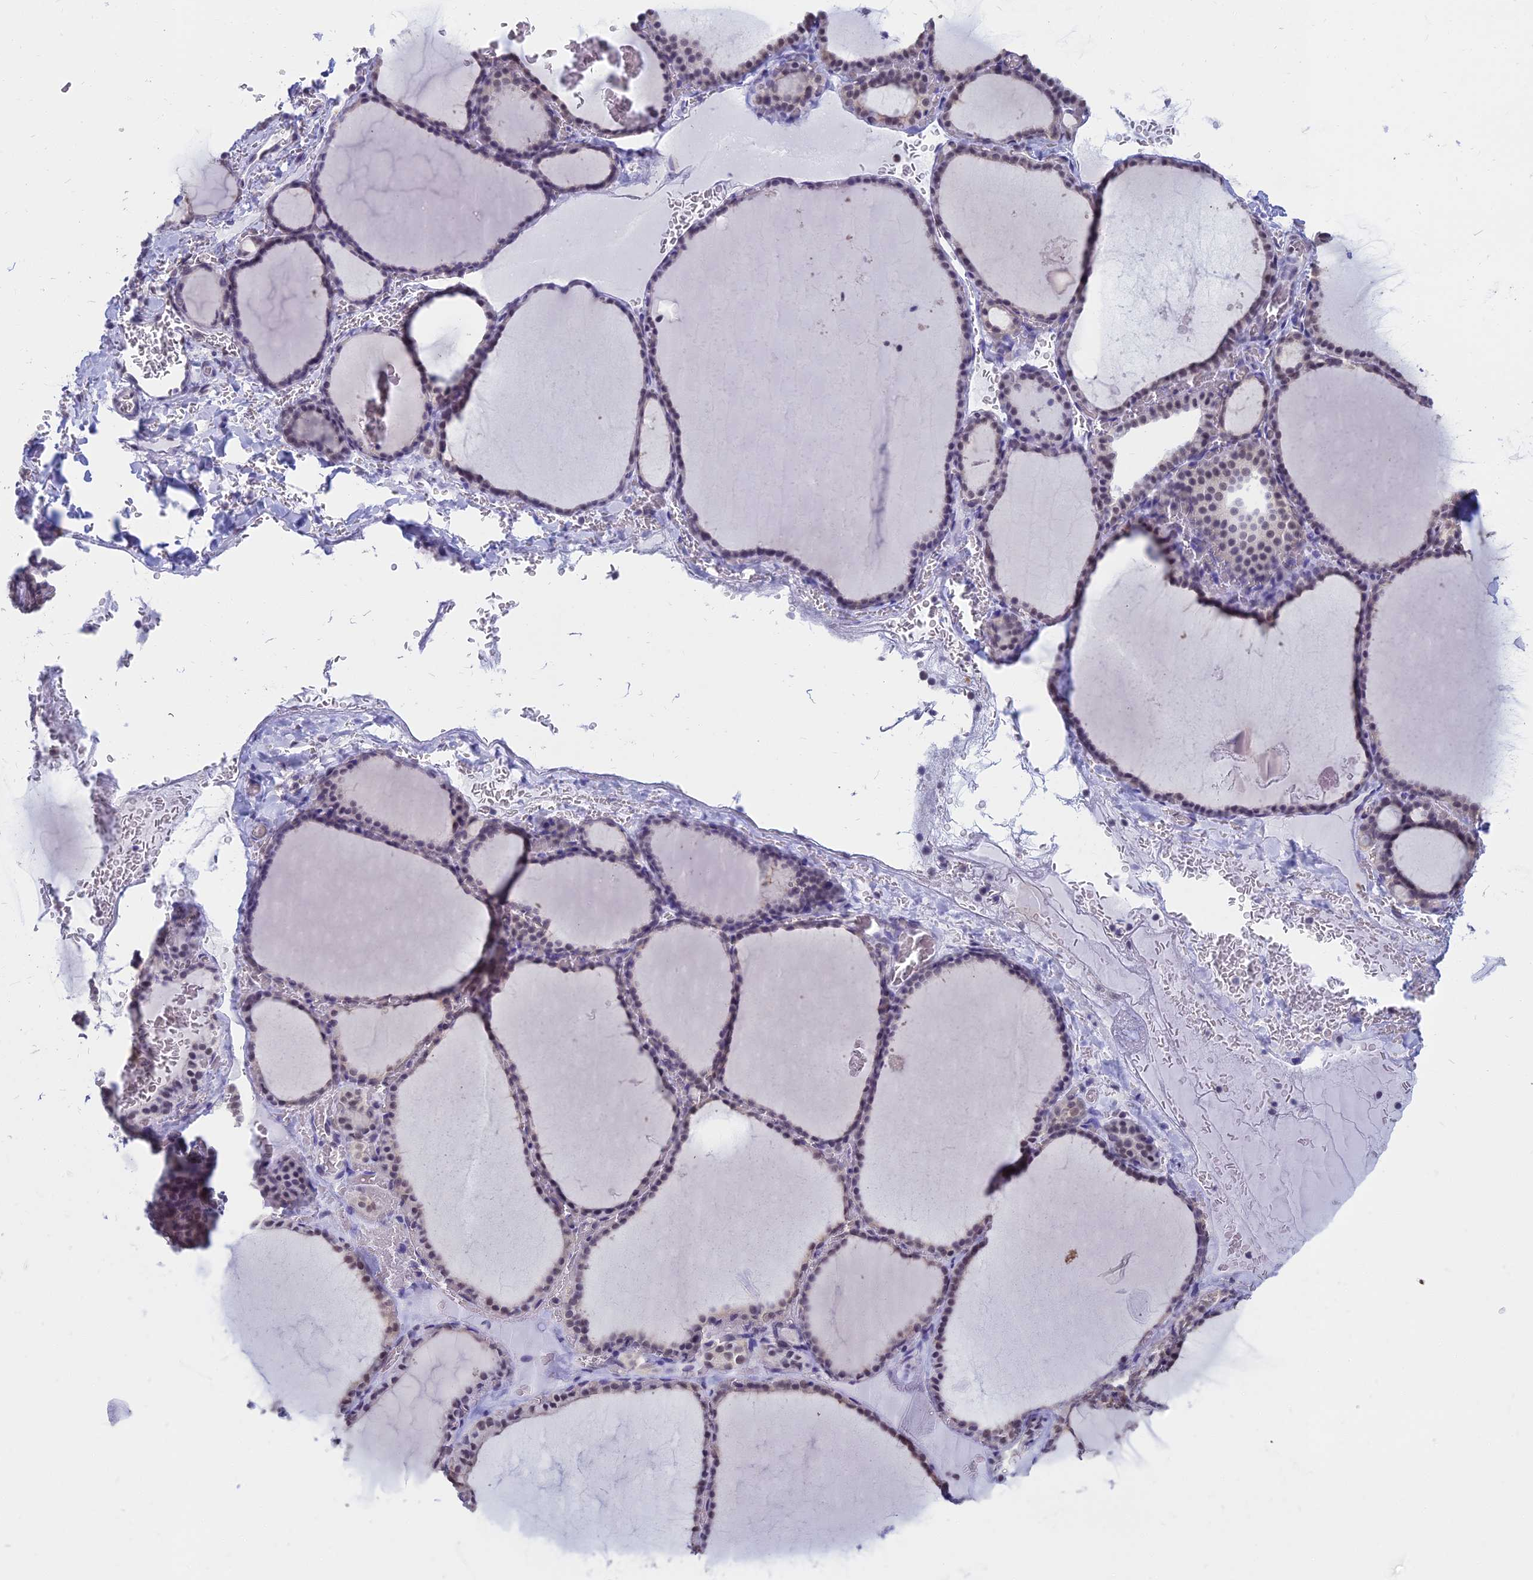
{"staining": {"intensity": "weak", "quantity": "<25%", "location": "nuclear"}, "tissue": "thyroid gland", "cell_type": "Glandular cells", "image_type": "normal", "snomed": [{"axis": "morphology", "description": "Normal tissue, NOS"}, {"axis": "topography", "description": "Thyroid gland"}], "caption": "DAB immunohistochemical staining of normal thyroid gland displays no significant staining in glandular cells. (Stains: DAB IHC with hematoxylin counter stain, Microscopy: brightfield microscopy at high magnification).", "gene": "SRSF7", "patient": {"sex": "female", "age": 39}}